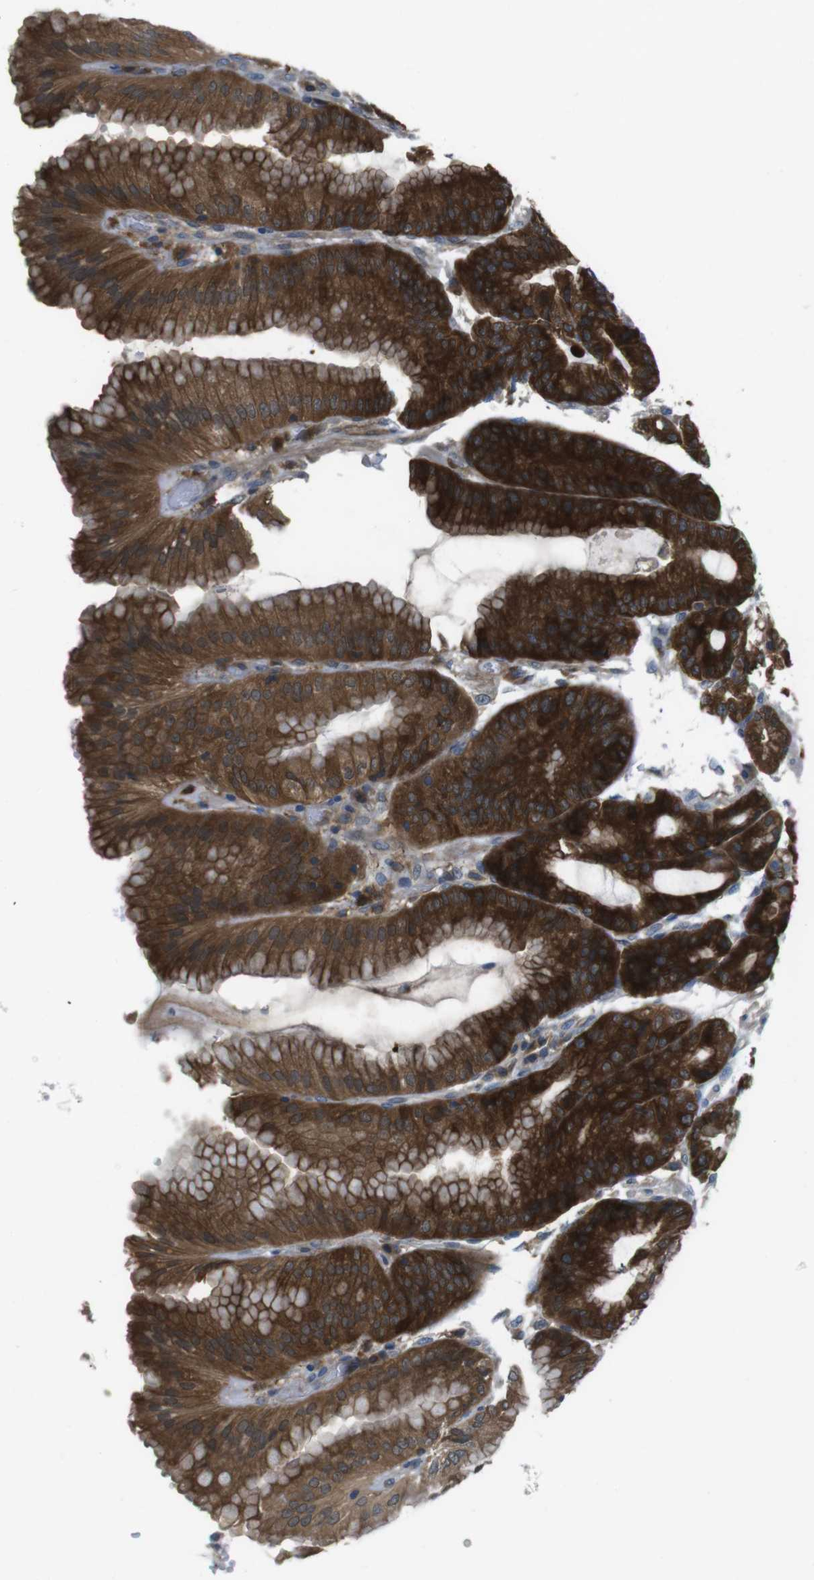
{"staining": {"intensity": "strong", "quantity": ">75%", "location": "cytoplasmic/membranous"}, "tissue": "stomach", "cell_type": "Glandular cells", "image_type": "normal", "snomed": [{"axis": "morphology", "description": "Normal tissue, NOS"}, {"axis": "topography", "description": "Stomach, lower"}], "caption": "Immunohistochemical staining of benign human stomach reveals >75% levels of strong cytoplasmic/membranous protein expression in approximately >75% of glandular cells. The protein is shown in brown color, while the nuclei are stained blue.", "gene": "MTHFD1L", "patient": {"sex": "male", "age": 71}}